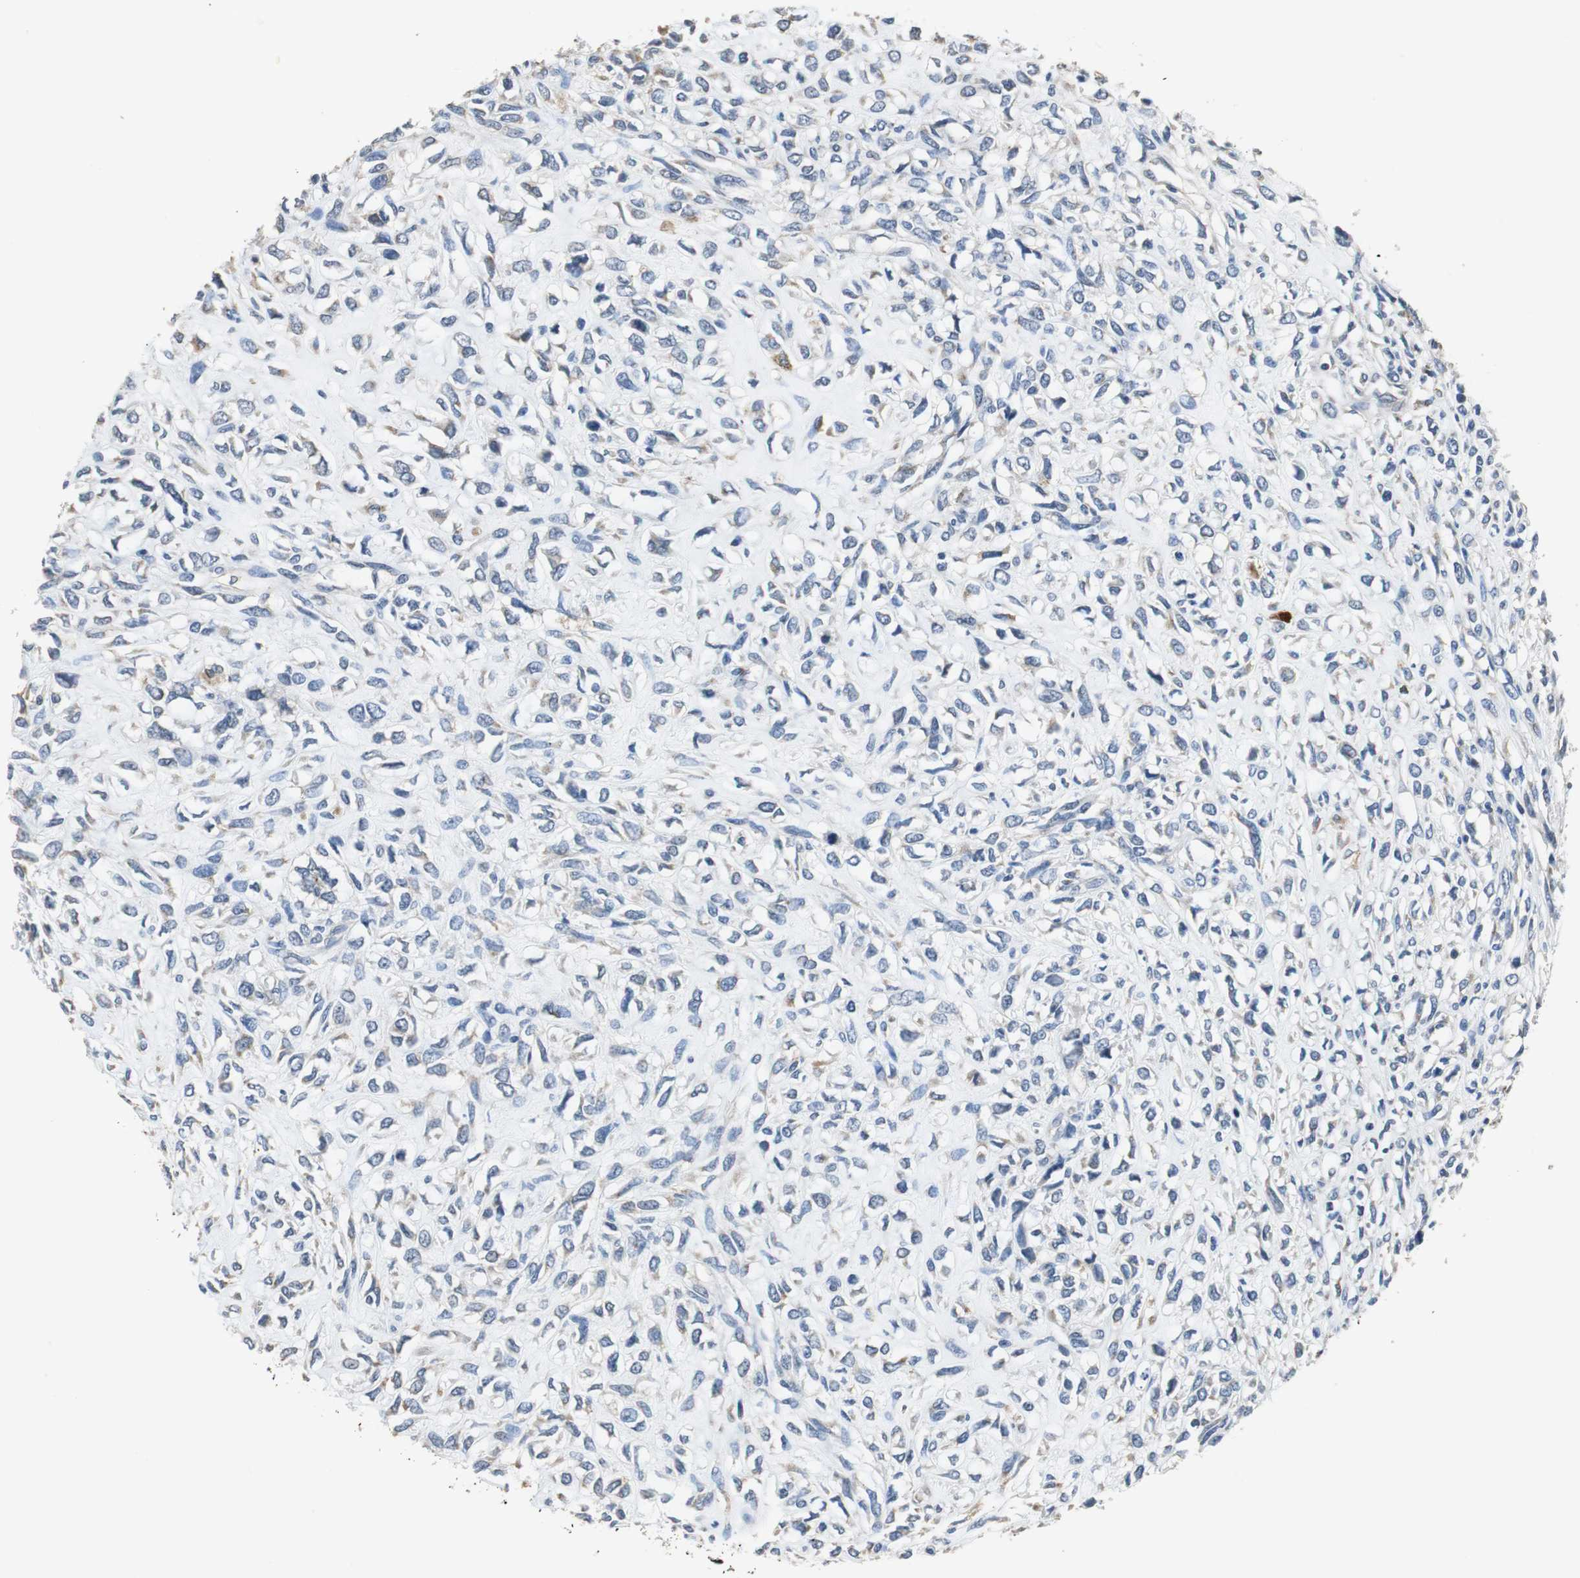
{"staining": {"intensity": "weak", "quantity": "<25%", "location": "cytoplasmic/membranous"}, "tissue": "head and neck cancer", "cell_type": "Tumor cells", "image_type": "cancer", "snomed": [{"axis": "morphology", "description": "Necrosis, NOS"}, {"axis": "morphology", "description": "Neoplasm, malignant, NOS"}, {"axis": "topography", "description": "Salivary gland"}, {"axis": "topography", "description": "Head-Neck"}], "caption": "Histopathology image shows no protein staining in tumor cells of head and neck cancer (neoplasm (malignant)) tissue.", "gene": "MTIF2", "patient": {"sex": "male", "age": 43}}